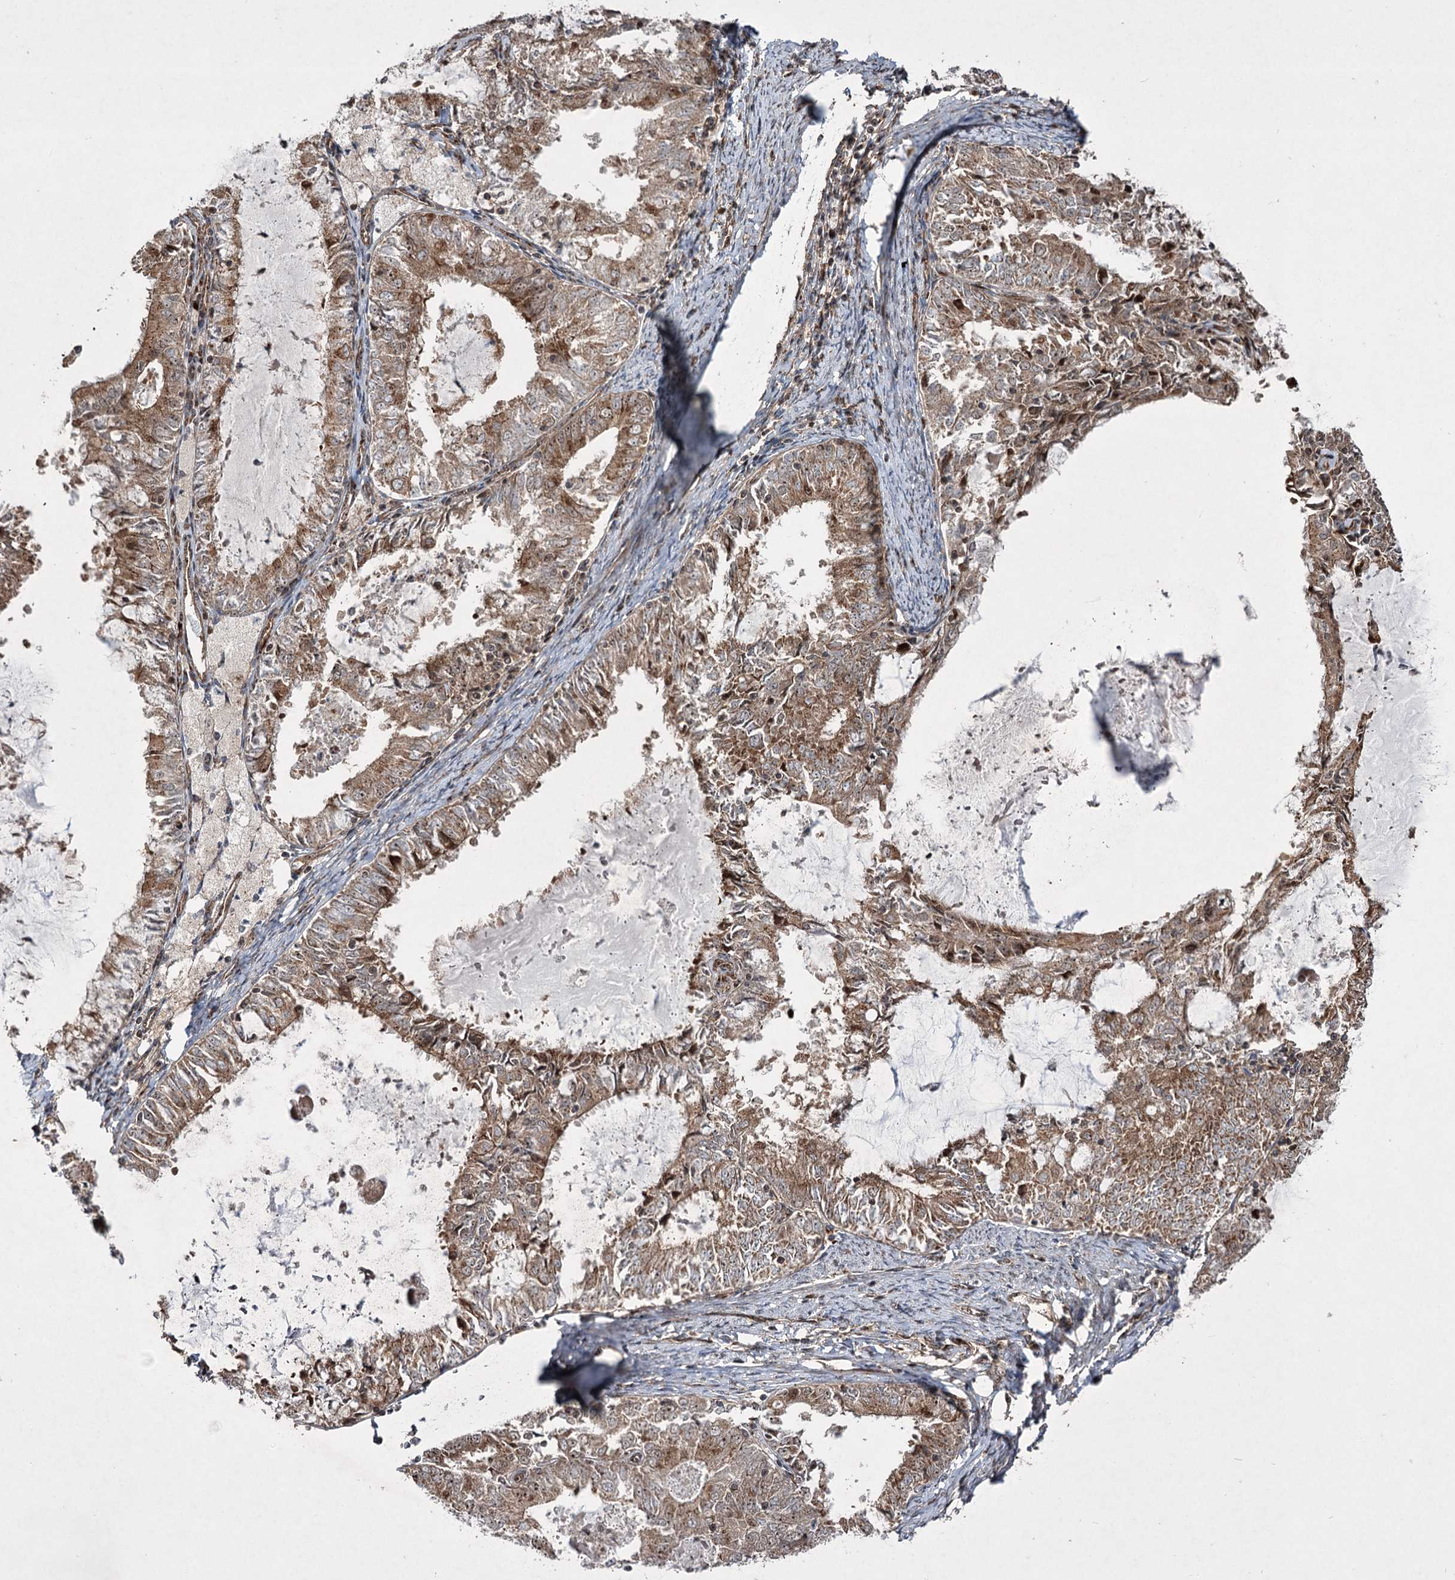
{"staining": {"intensity": "moderate", "quantity": "25%-75%", "location": "cytoplasmic/membranous"}, "tissue": "endometrial cancer", "cell_type": "Tumor cells", "image_type": "cancer", "snomed": [{"axis": "morphology", "description": "Adenocarcinoma, NOS"}, {"axis": "topography", "description": "Endometrium"}], "caption": "Protein staining of adenocarcinoma (endometrial) tissue displays moderate cytoplasmic/membranous expression in about 25%-75% of tumor cells. The staining was performed using DAB, with brown indicating positive protein expression. Nuclei are stained blue with hematoxylin.", "gene": "SERINC5", "patient": {"sex": "female", "age": 57}}